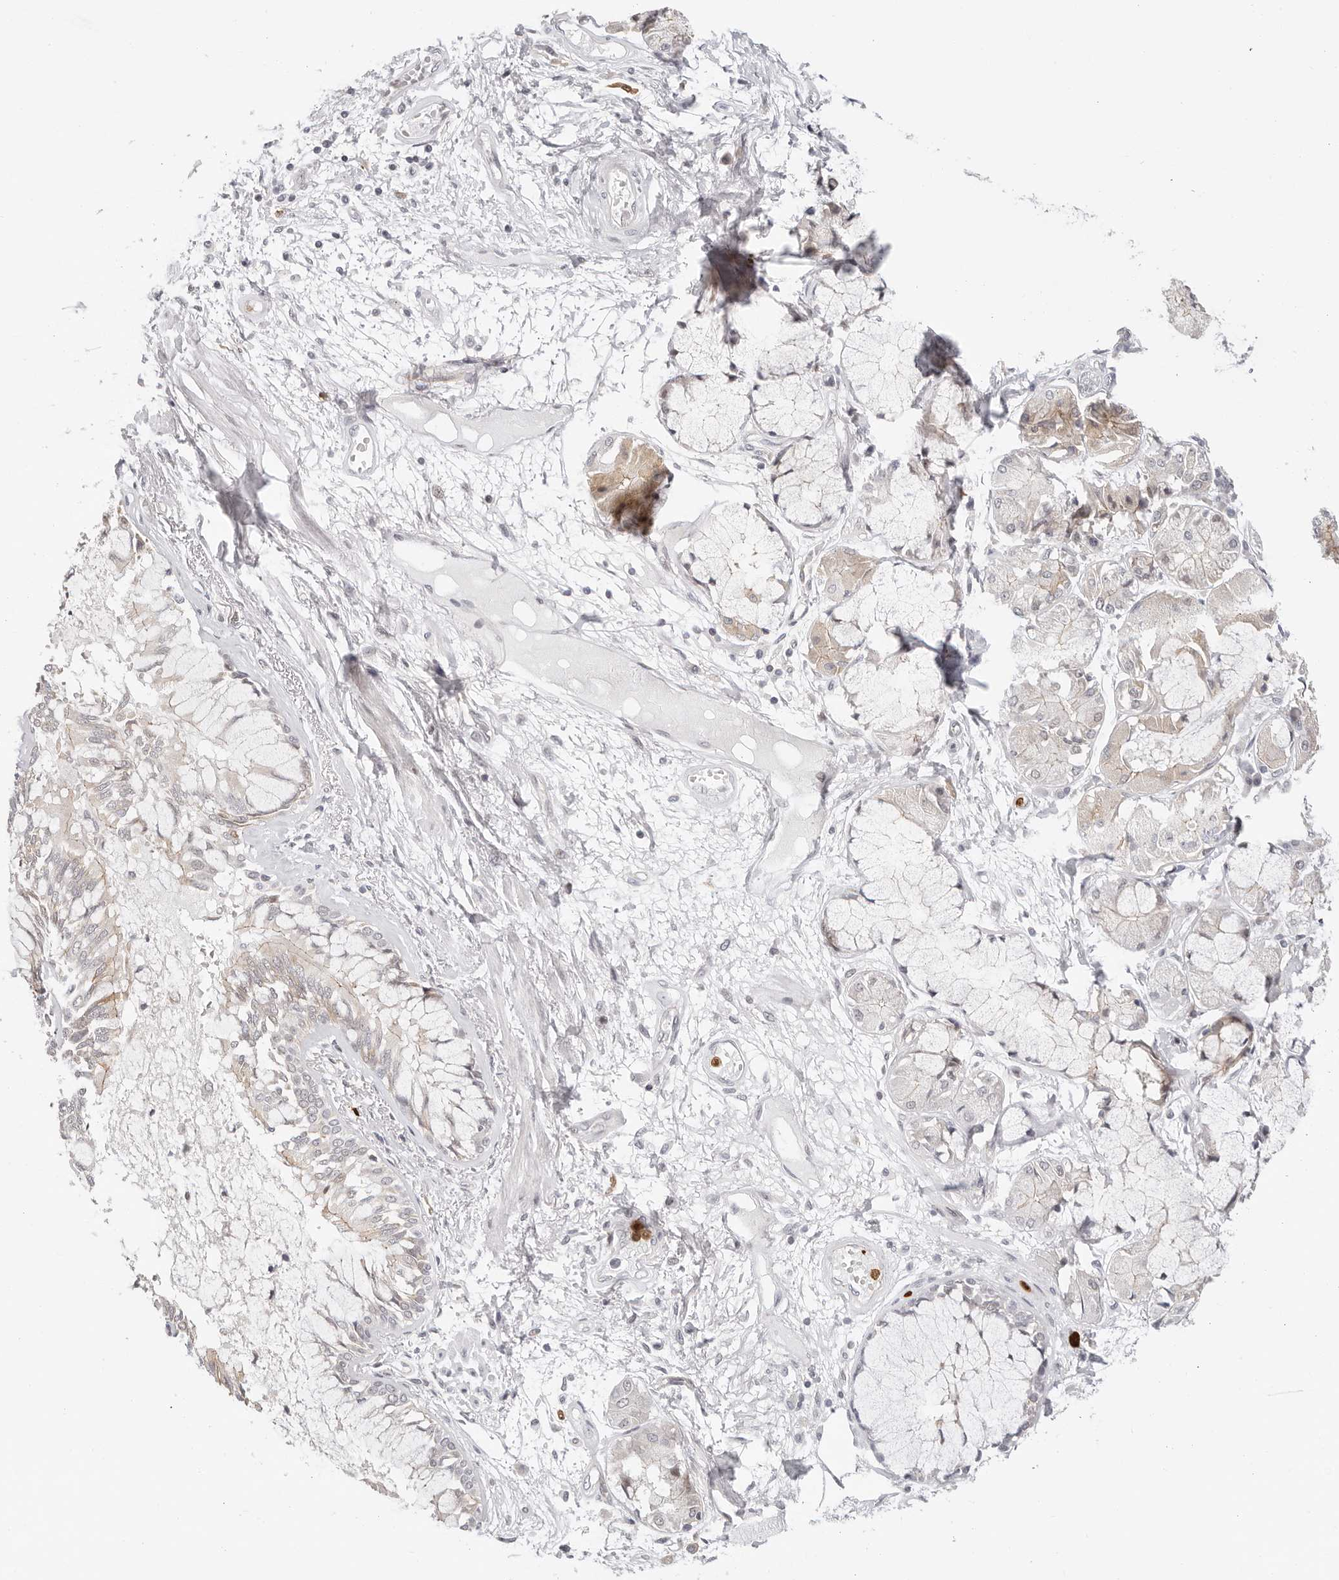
{"staining": {"intensity": "negative", "quantity": "none", "location": "none"}, "tissue": "adipose tissue", "cell_type": "Adipocytes", "image_type": "normal", "snomed": [{"axis": "morphology", "description": "Normal tissue, NOS"}, {"axis": "topography", "description": "Bronchus"}], "caption": "High power microscopy photomicrograph of an IHC image of unremarkable adipose tissue, revealing no significant staining in adipocytes. (DAB IHC visualized using brightfield microscopy, high magnification).", "gene": "AFDN", "patient": {"sex": "male", "age": 66}}